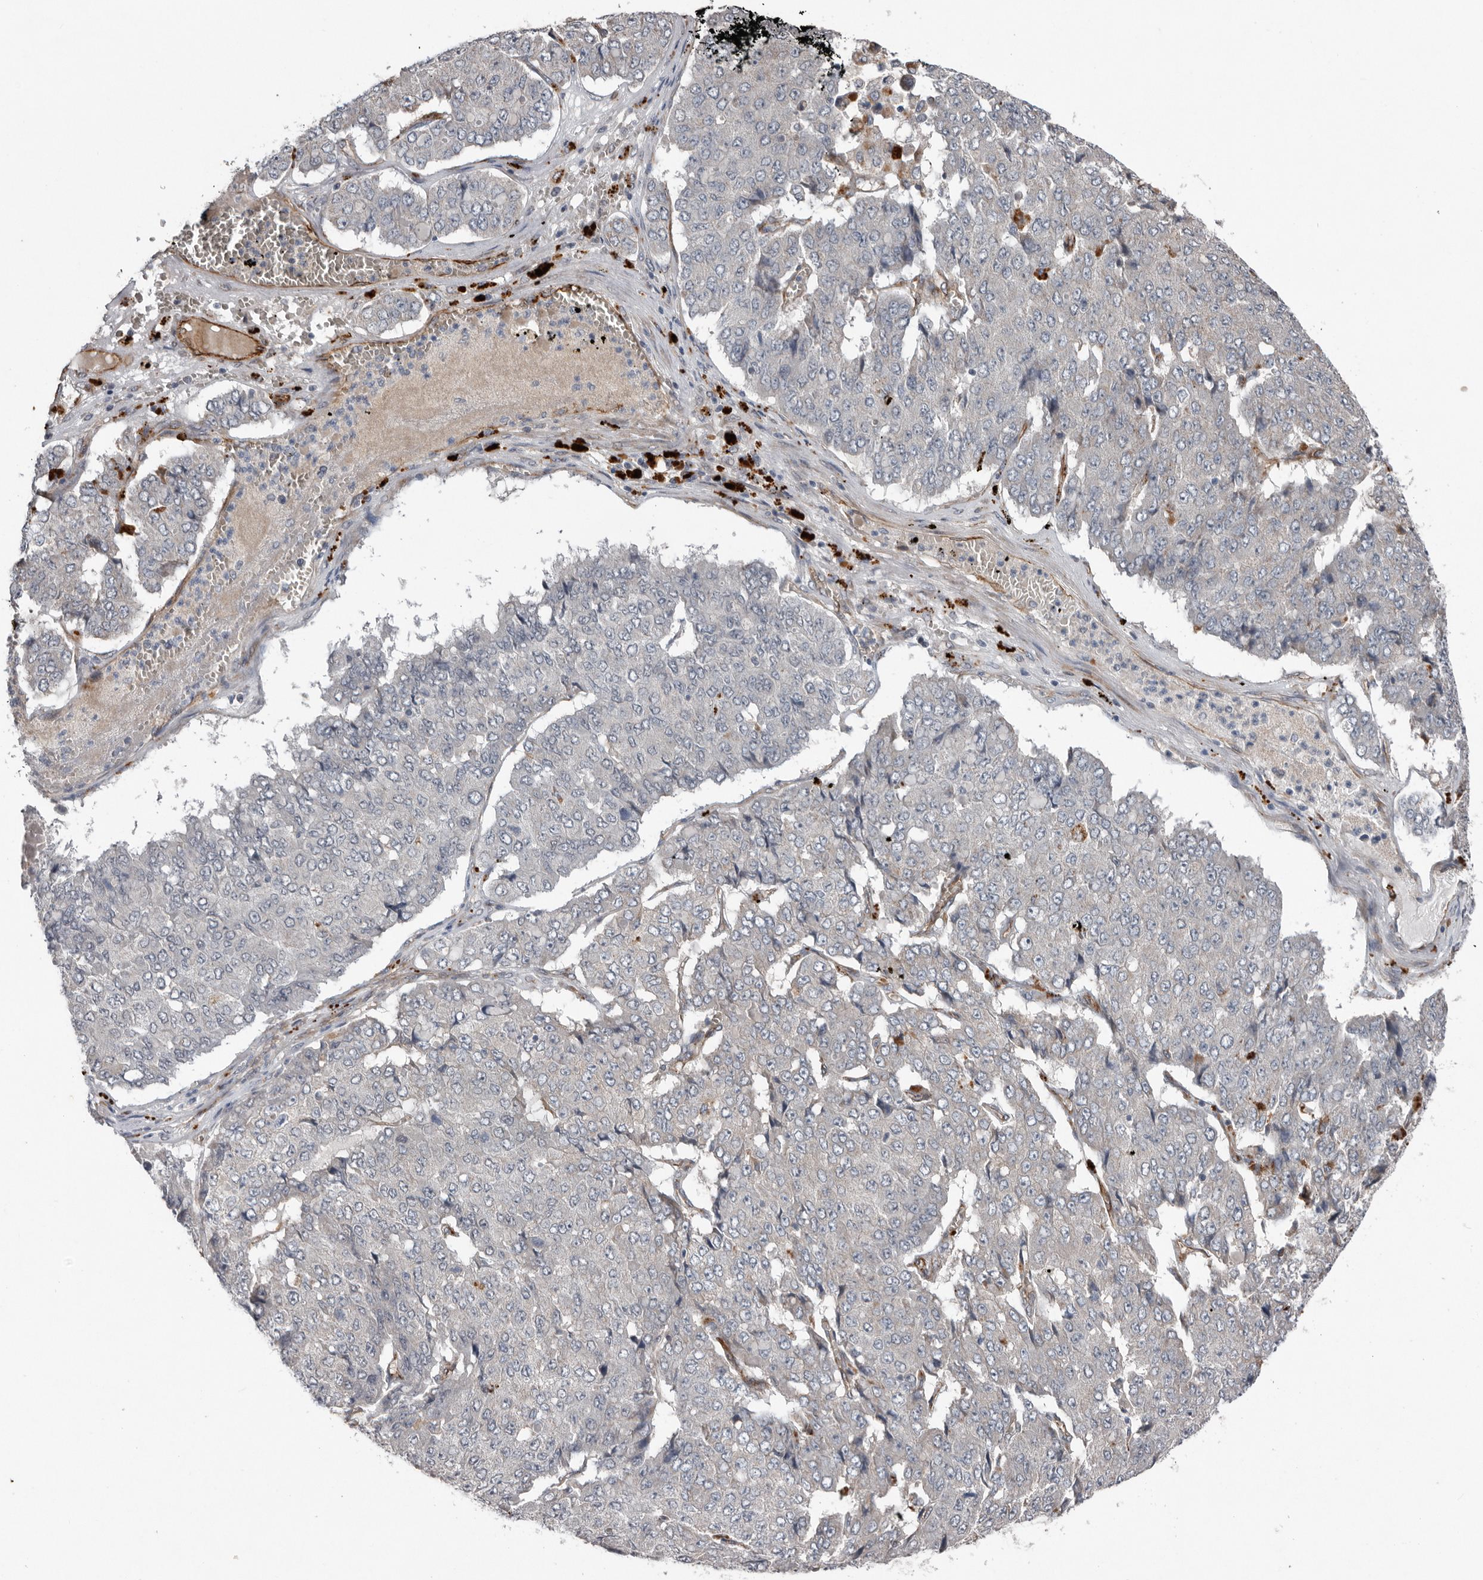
{"staining": {"intensity": "negative", "quantity": "none", "location": "none"}, "tissue": "pancreatic cancer", "cell_type": "Tumor cells", "image_type": "cancer", "snomed": [{"axis": "morphology", "description": "Adenocarcinoma, NOS"}, {"axis": "topography", "description": "Pancreas"}], "caption": "A high-resolution photomicrograph shows IHC staining of adenocarcinoma (pancreatic), which reveals no significant staining in tumor cells.", "gene": "RANBP17", "patient": {"sex": "male", "age": 50}}